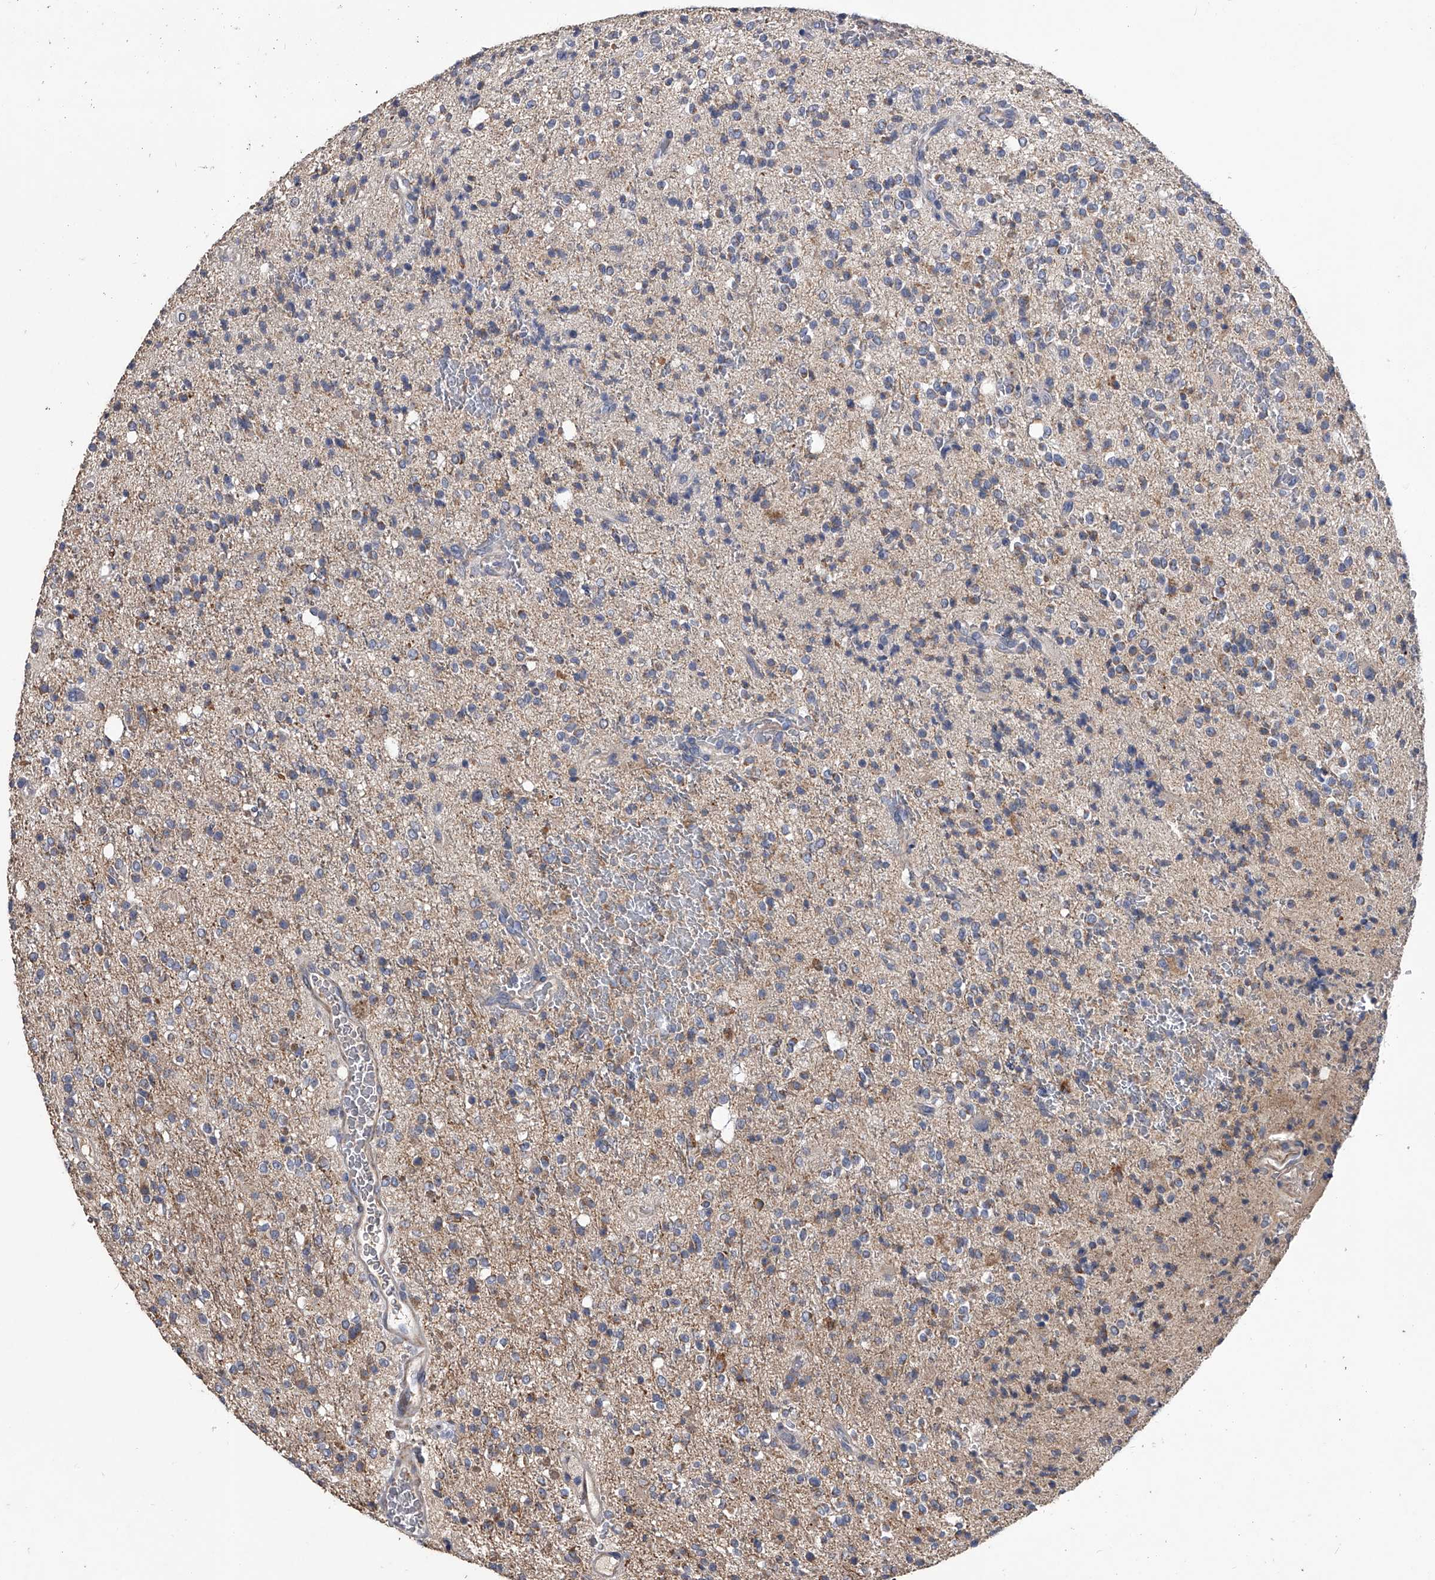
{"staining": {"intensity": "weak", "quantity": "<25%", "location": "cytoplasmic/membranous"}, "tissue": "glioma", "cell_type": "Tumor cells", "image_type": "cancer", "snomed": [{"axis": "morphology", "description": "Glioma, malignant, High grade"}, {"axis": "topography", "description": "Brain"}], "caption": "This is an IHC photomicrograph of human malignant glioma (high-grade). There is no positivity in tumor cells.", "gene": "NRP1", "patient": {"sex": "male", "age": 34}}